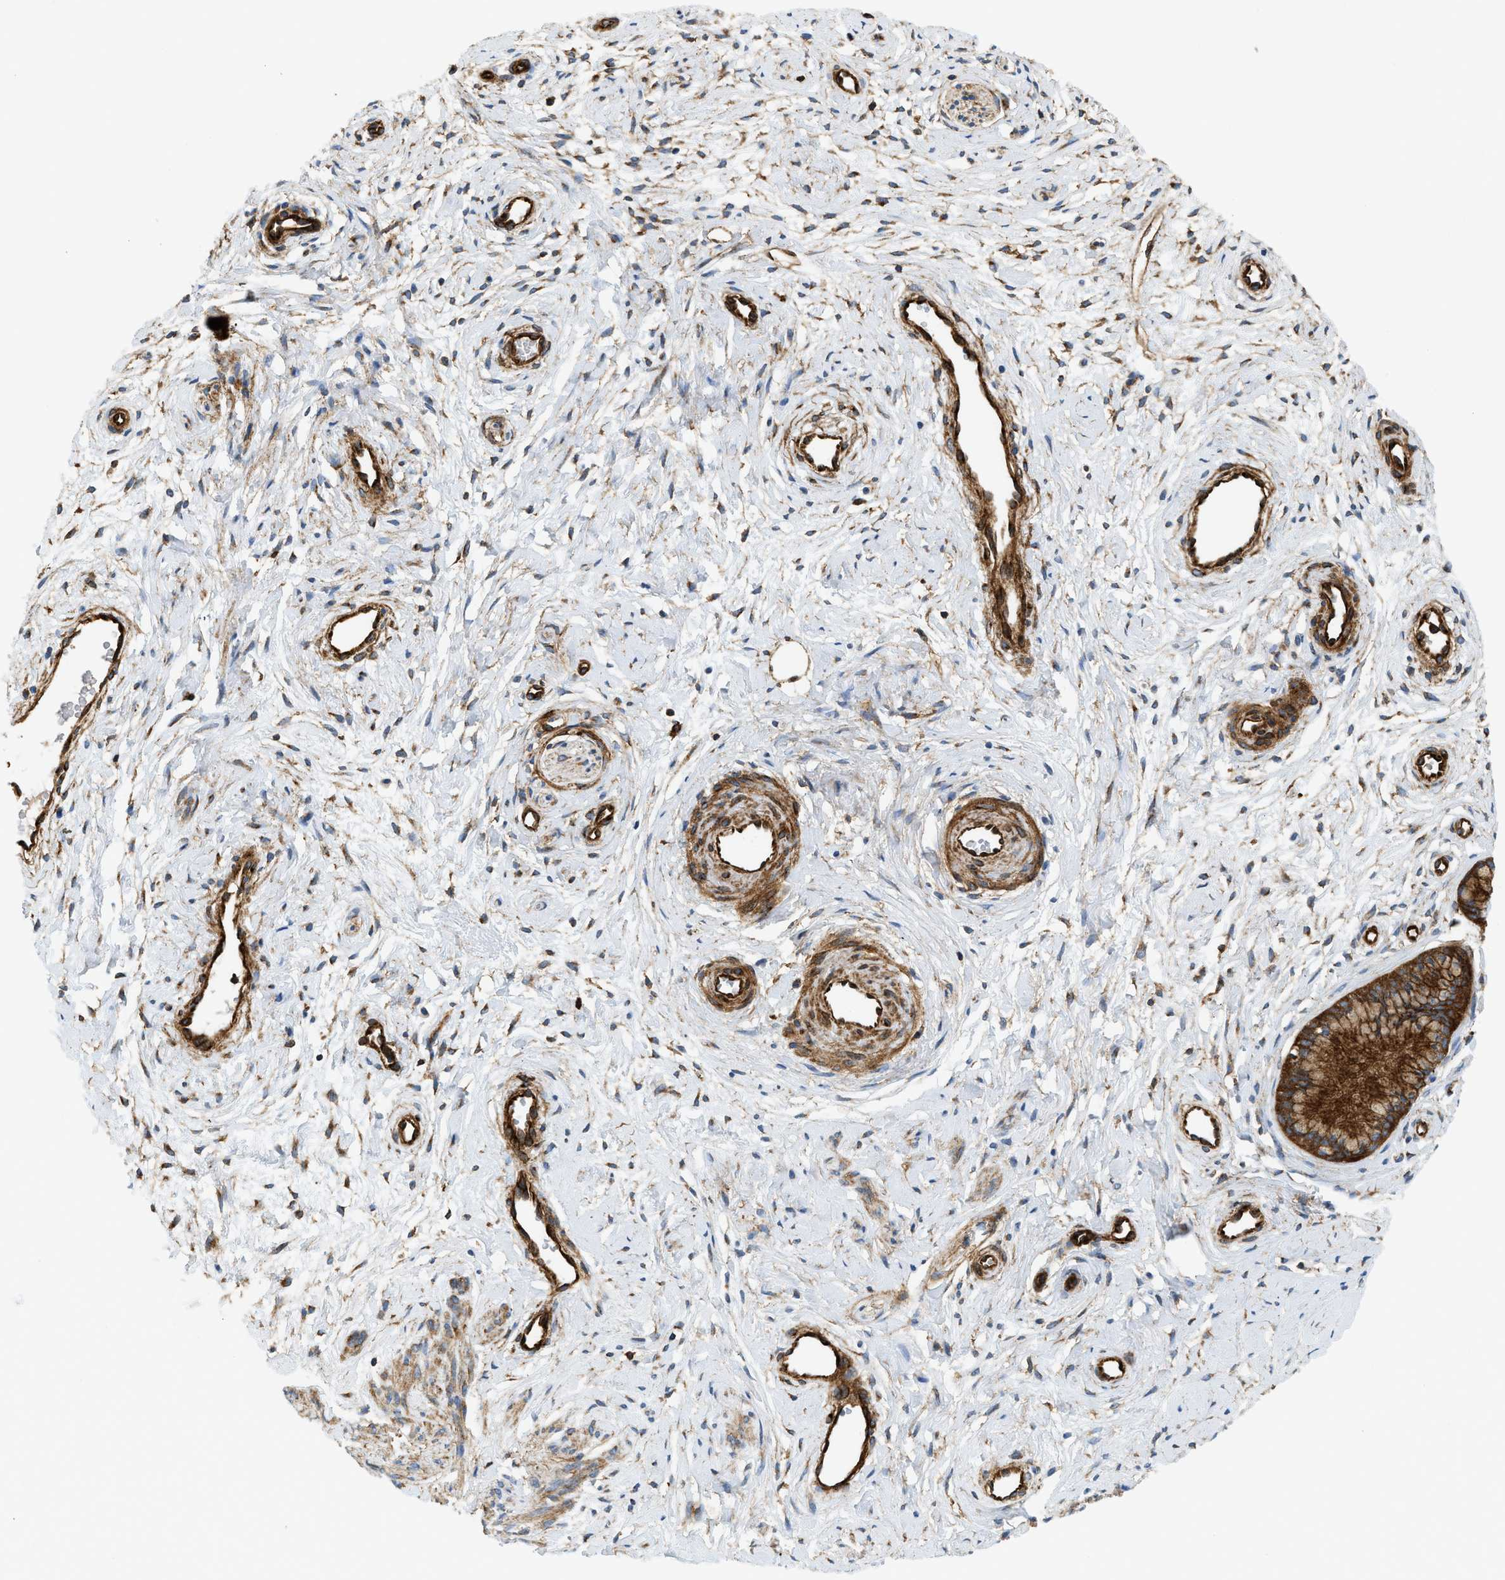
{"staining": {"intensity": "strong", "quantity": ">75%", "location": "cytoplasmic/membranous"}, "tissue": "cervix", "cell_type": "Glandular cells", "image_type": "normal", "snomed": [{"axis": "morphology", "description": "Normal tissue, NOS"}, {"axis": "topography", "description": "Cervix"}], "caption": "Immunohistochemical staining of unremarkable human cervix displays strong cytoplasmic/membranous protein staining in approximately >75% of glandular cells. (DAB IHC with brightfield microscopy, high magnification).", "gene": "HIP1", "patient": {"sex": "female", "age": 39}}